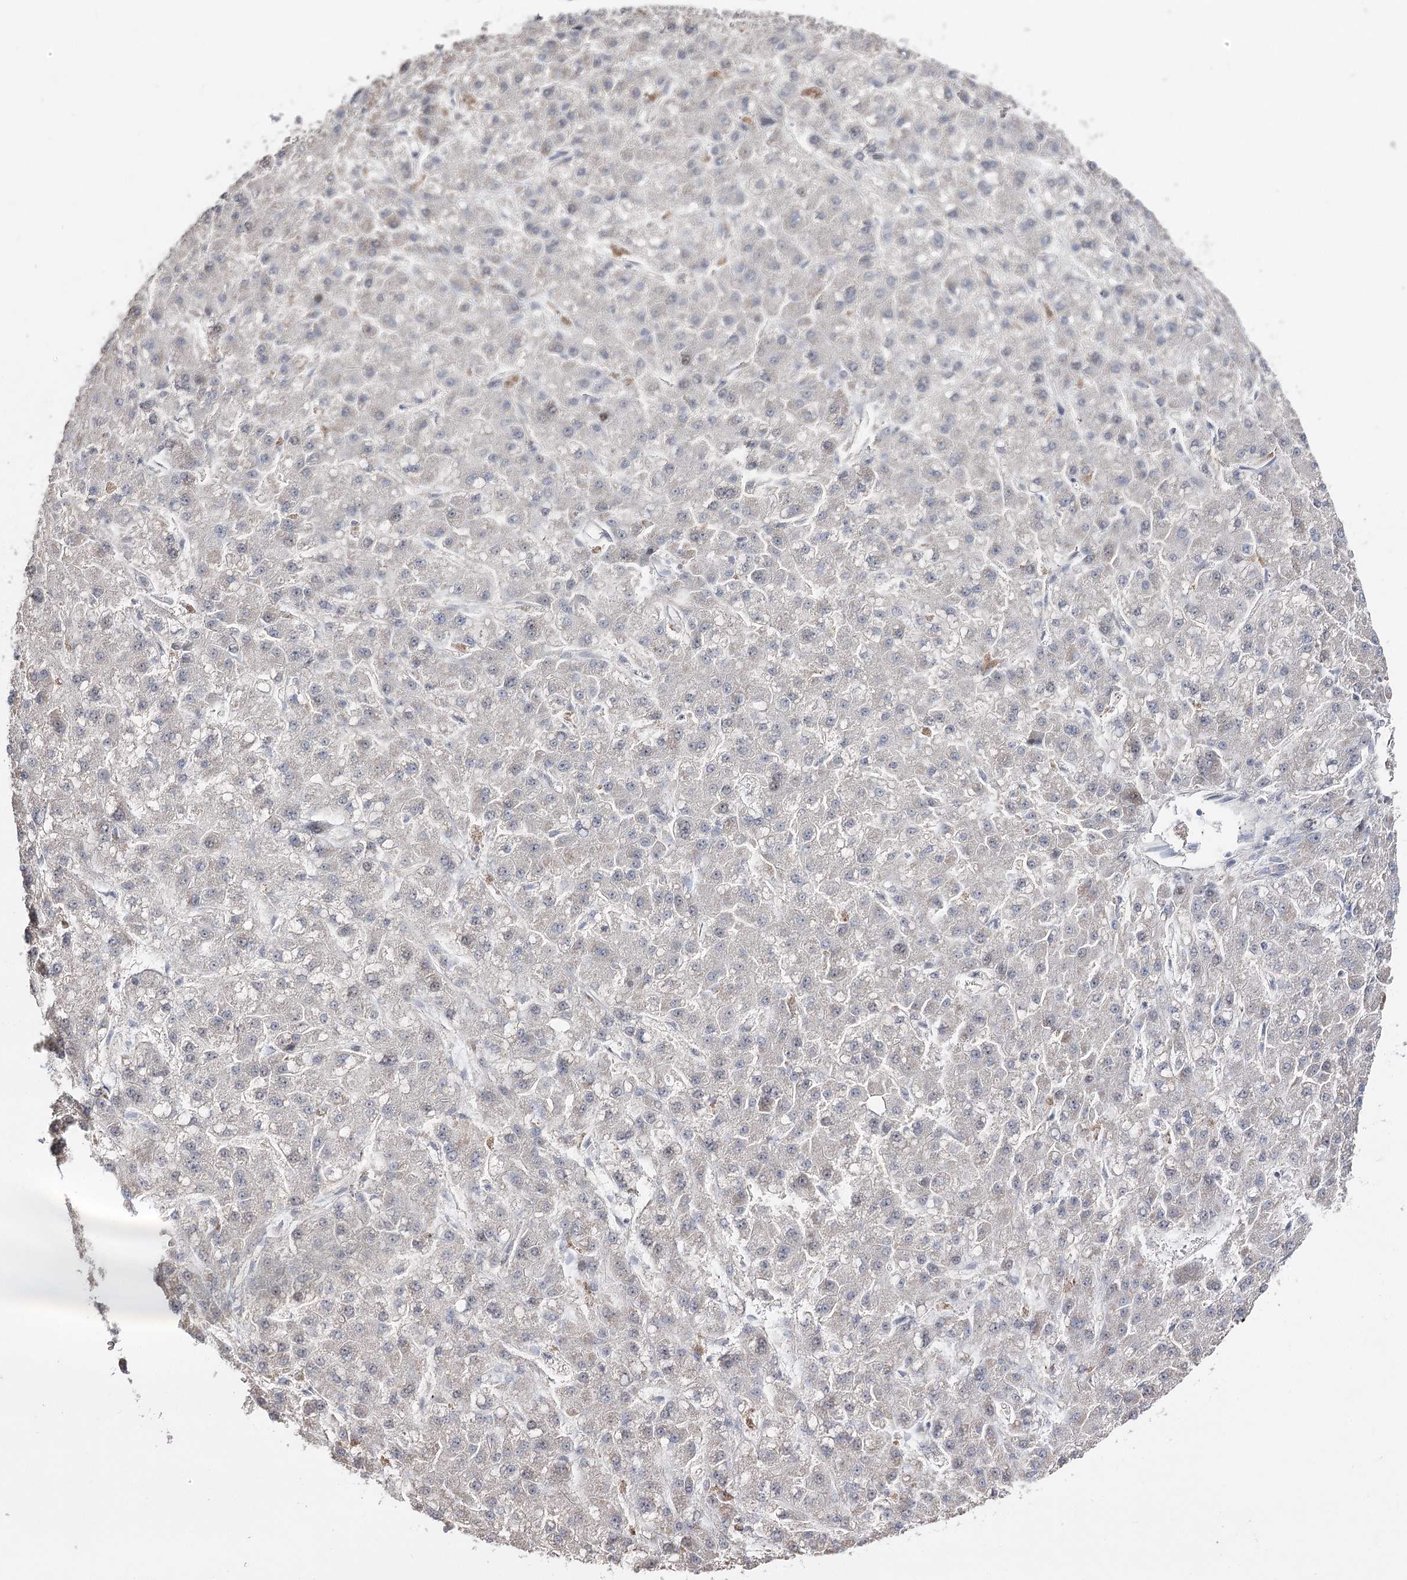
{"staining": {"intensity": "negative", "quantity": "none", "location": "none"}, "tissue": "liver cancer", "cell_type": "Tumor cells", "image_type": "cancer", "snomed": [{"axis": "morphology", "description": "Carcinoma, Hepatocellular, NOS"}, {"axis": "topography", "description": "Liver"}], "caption": "The histopathology image demonstrates no staining of tumor cells in liver cancer (hepatocellular carcinoma).", "gene": "HSD11B2", "patient": {"sex": "male", "age": 67}}